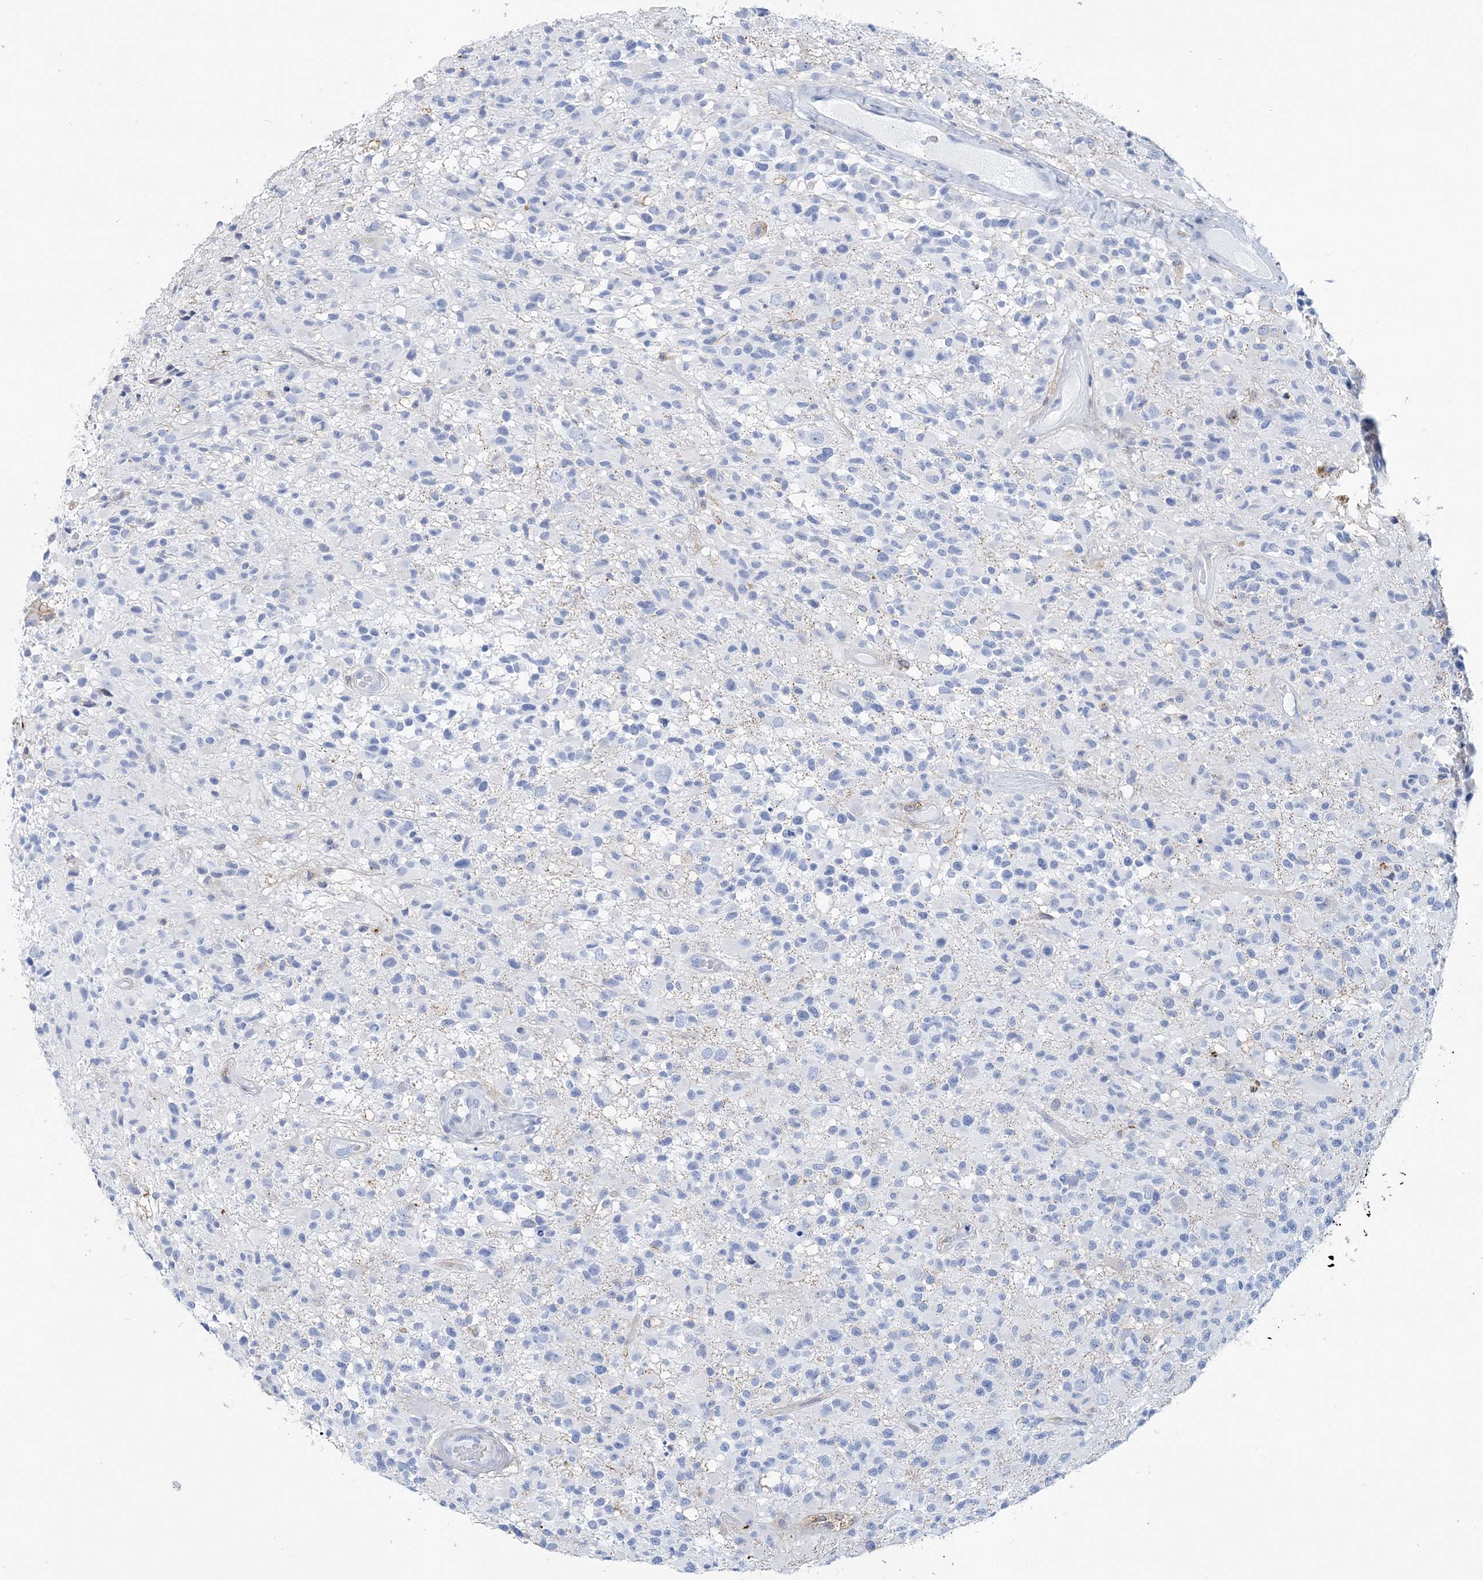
{"staining": {"intensity": "negative", "quantity": "none", "location": "none"}, "tissue": "glioma", "cell_type": "Tumor cells", "image_type": "cancer", "snomed": [{"axis": "morphology", "description": "Glioma, malignant, High grade"}, {"axis": "morphology", "description": "Glioblastoma, NOS"}, {"axis": "topography", "description": "Brain"}], "caption": "An IHC micrograph of glioma is shown. There is no staining in tumor cells of glioma.", "gene": "NKX6-1", "patient": {"sex": "male", "age": 60}}